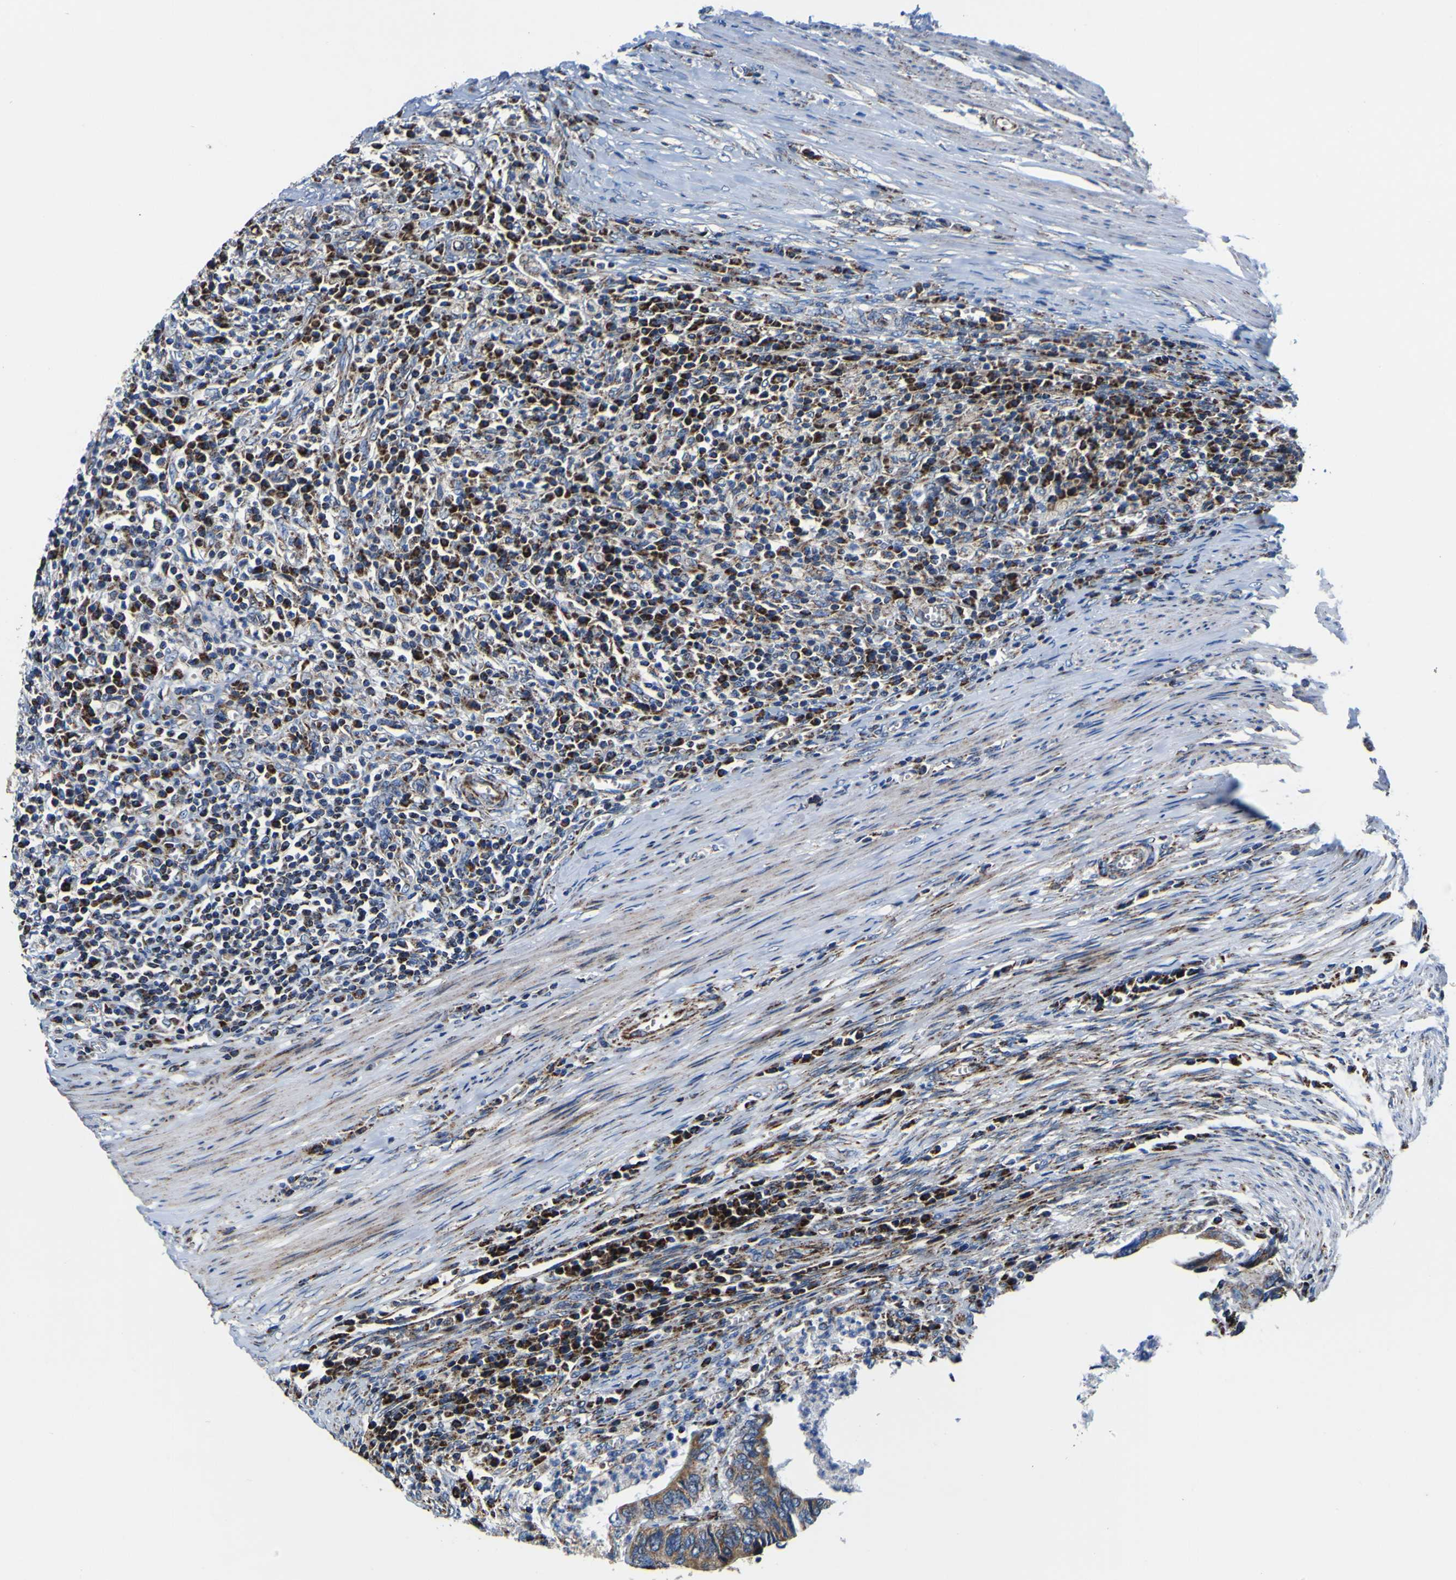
{"staining": {"intensity": "strong", "quantity": ">75%", "location": "cytoplasmic/membranous"}, "tissue": "colorectal cancer", "cell_type": "Tumor cells", "image_type": "cancer", "snomed": [{"axis": "morphology", "description": "Adenocarcinoma, NOS"}, {"axis": "topography", "description": "Colon"}], "caption": "DAB (3,3'-diaminobenzidine) immunohistochemical staining of human colorectal adenocarcinoma reveals strong cytoplasmic/membranous protein expression in approximately >75% of tumor cells. (DAB (3,3'-diaminobenzidine) IHC, brown staining for protein, blue staining for nuclei).", "gene": "PTRH2", "patient": {"sex": "male", "age": 72}}